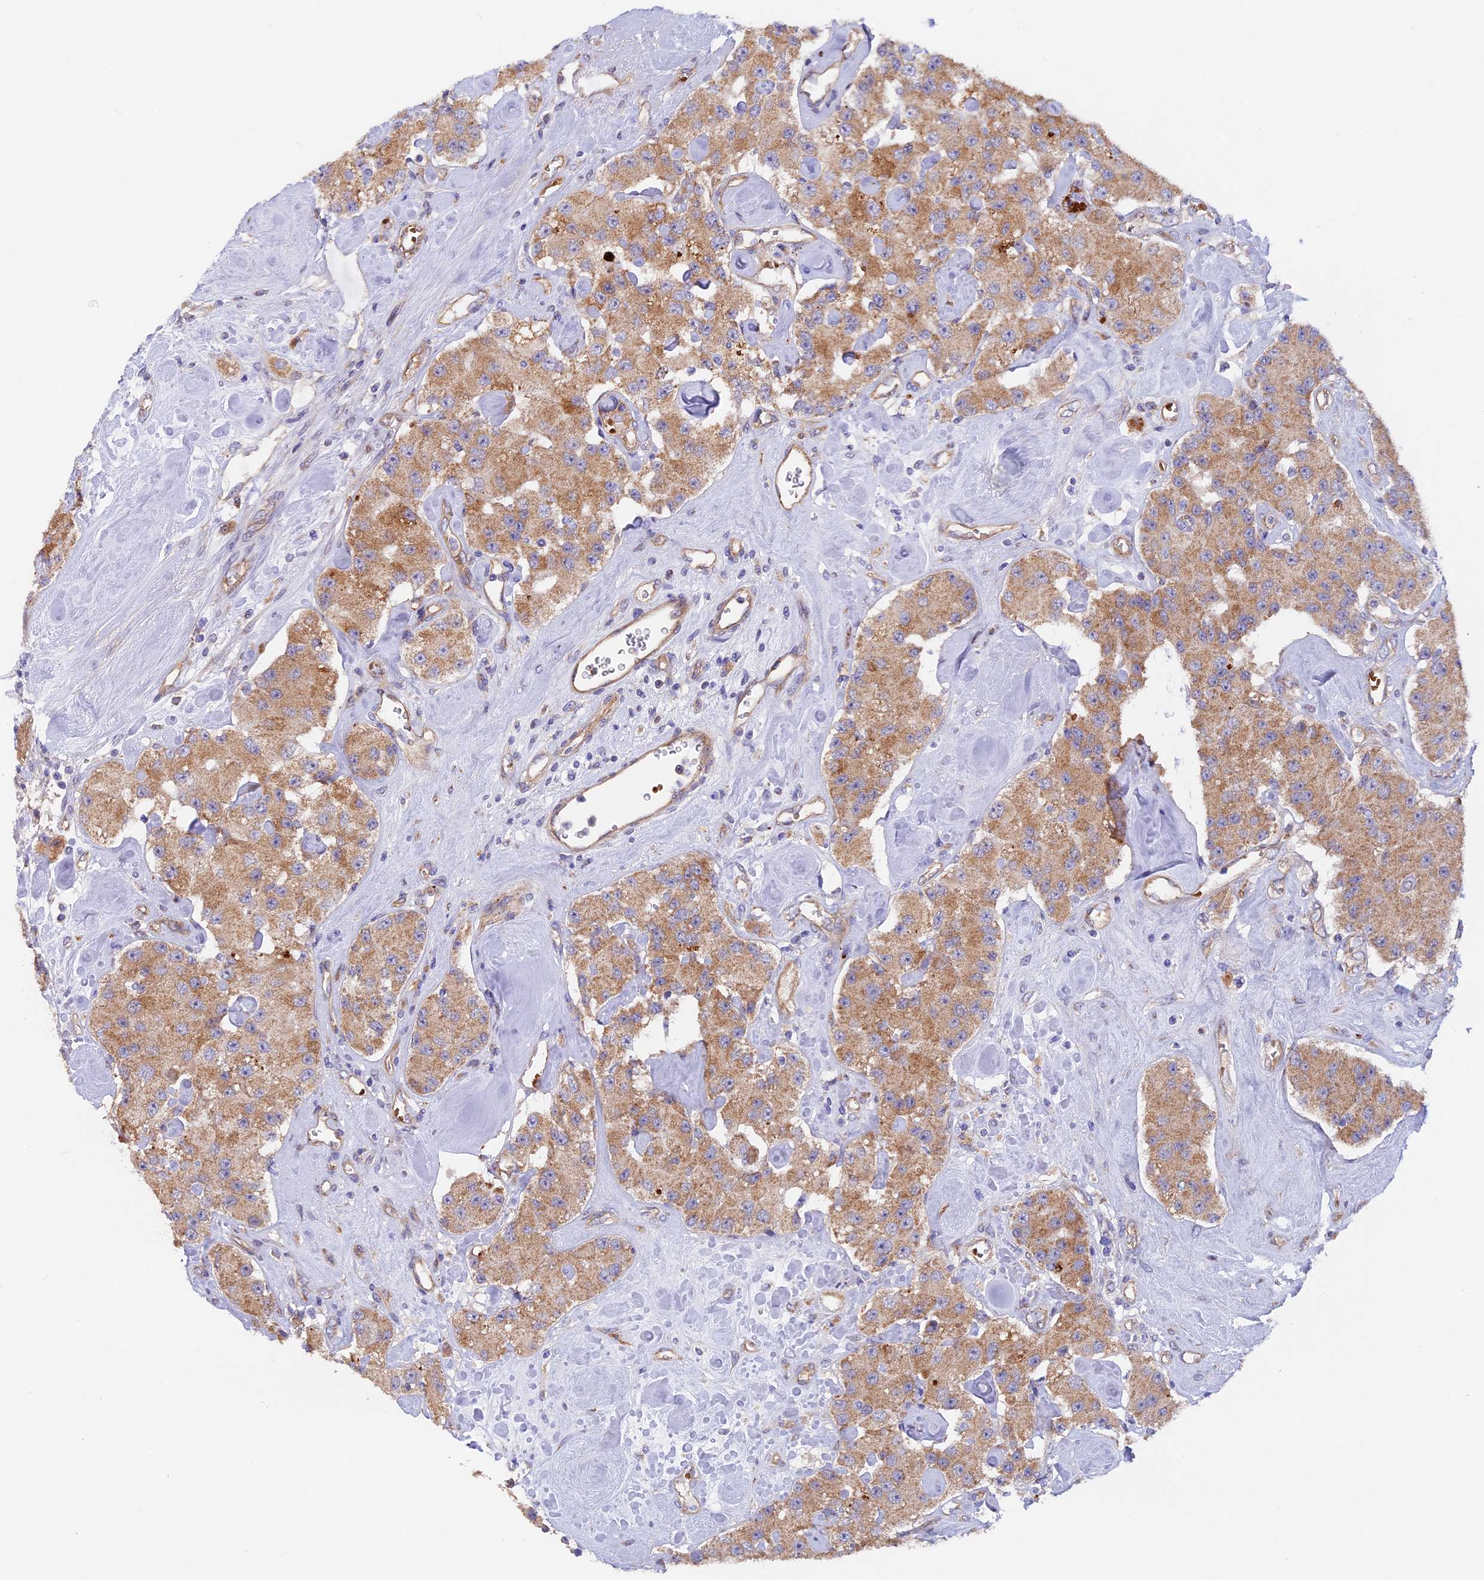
{"staining": {"intensity": "moderate", "quantity": ">75%", "location": "cytoplasmic/membranous"}, "tissue": "carcinoid", "cell_type": "Tumor cells", "image_type": "cancer", "snomed": [{"axis": "morphology", "description": "Carcinoid, malignant, NOS"}, {"axis": "topography", "description": "Pancreas"}], "caption": "Carcinoid stained with DAB (3,3'-diaminobenzidine) IHC displays medium levels of moderate cytoplasmic/membranous staining in approximately >75% of tumor cells. The staining was performed using DAB, with brown indicating positive protein expression. Nuclei are stained blue with hematoxylin.", "gene": "DUS3L", "patient": {"sex": "male", "age": 41}}